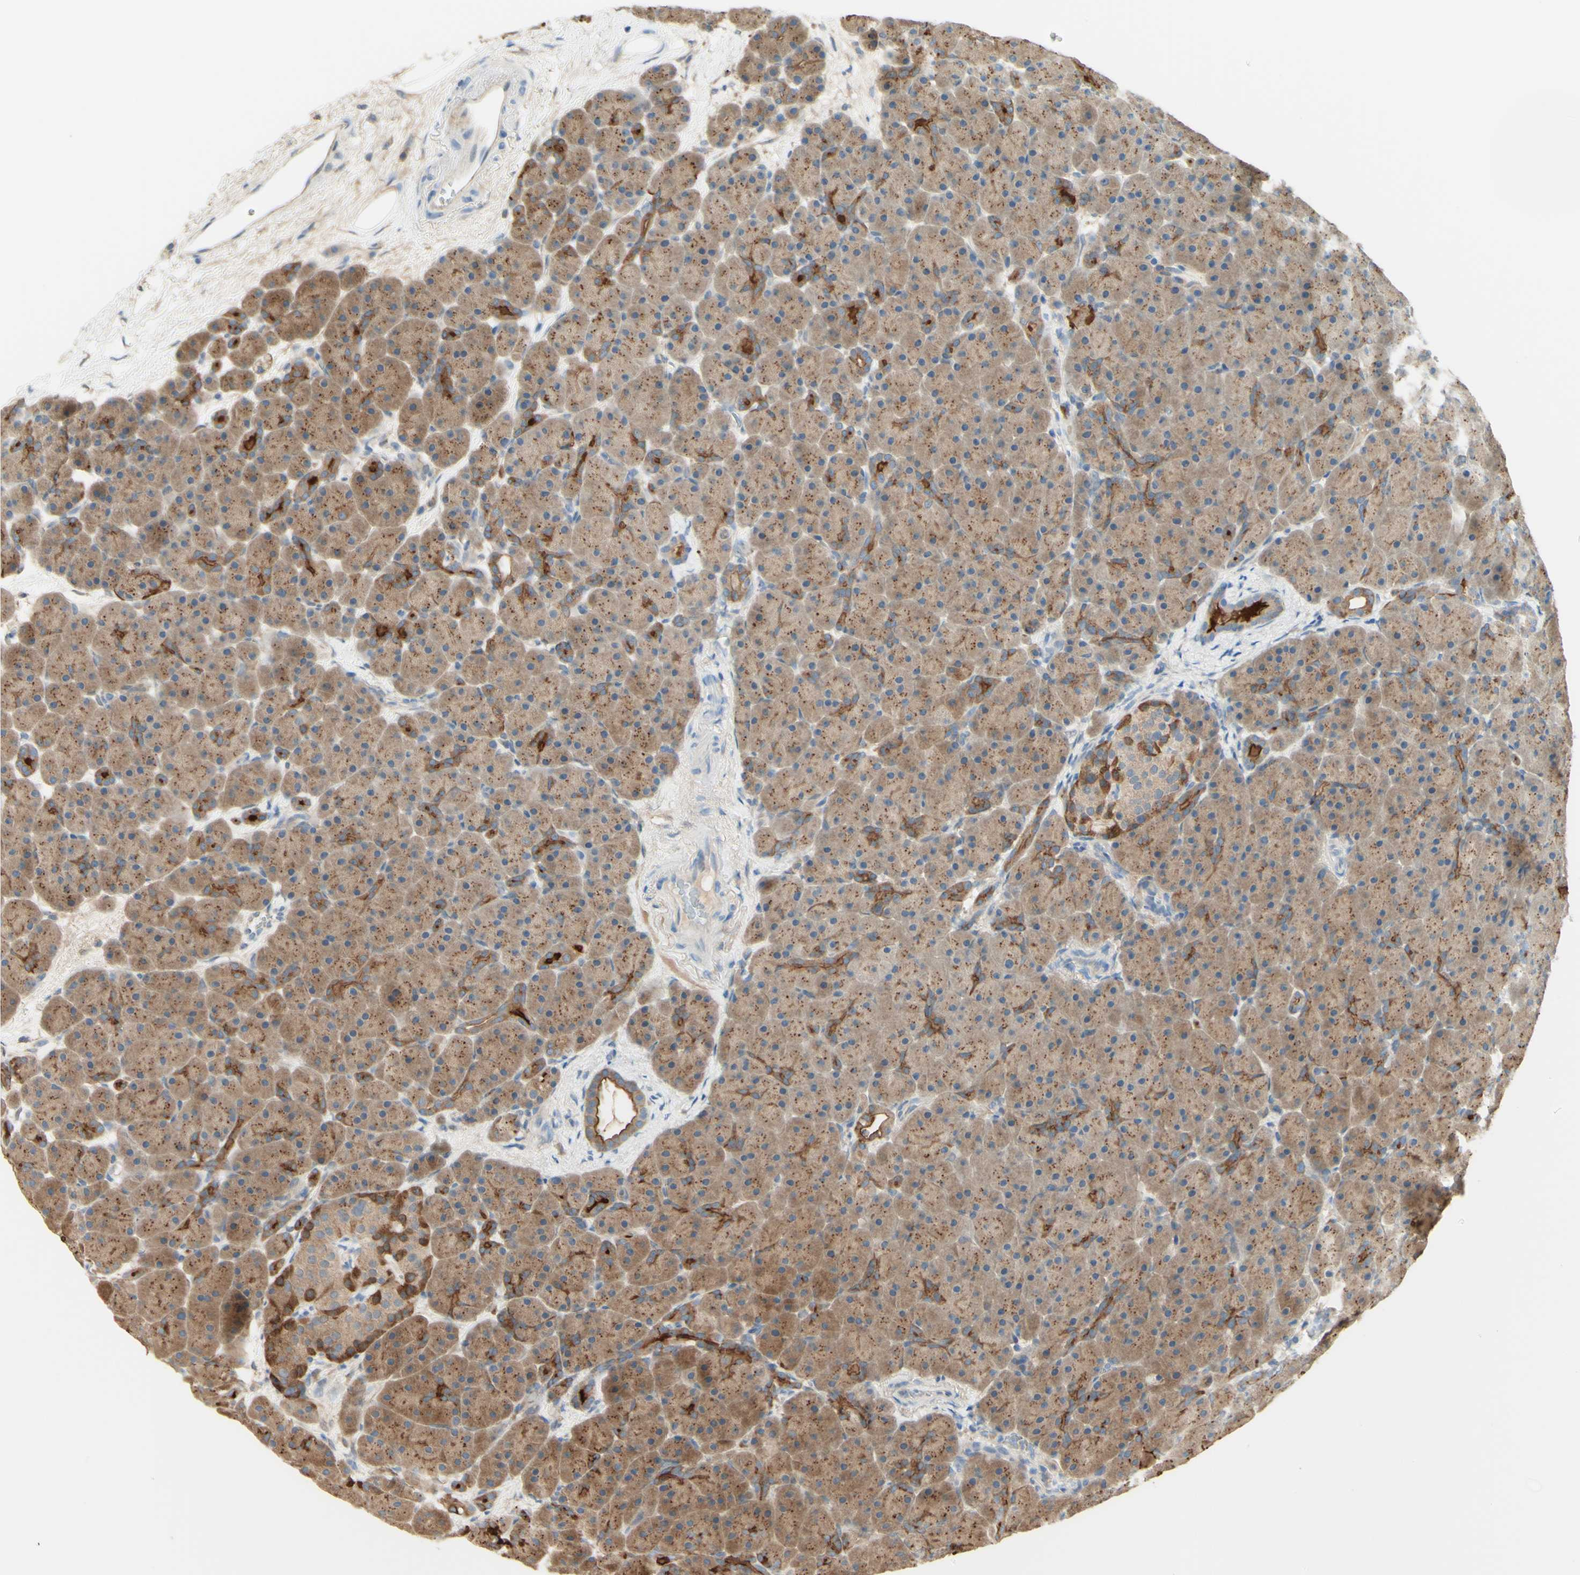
{"staining": {"intensity": "moderate", "quantity": ">75%", "location": "cytoplasmic/membranous"}, "tissue": "pancreas", "cell_type": "Exocrine glandular cells", "image_type": "normal", "snomed": [{"axis": "morphology", "description": "Normal tissue, NOS"}, {"axis": "topography", "description": "Pancreas"}], "caption": "Human pancreas stained with a protein marker exhibits moderate staining in exocrine glandular cells.", "gene": "MTM1", "patient": {"sex": "male", "age": 66}}